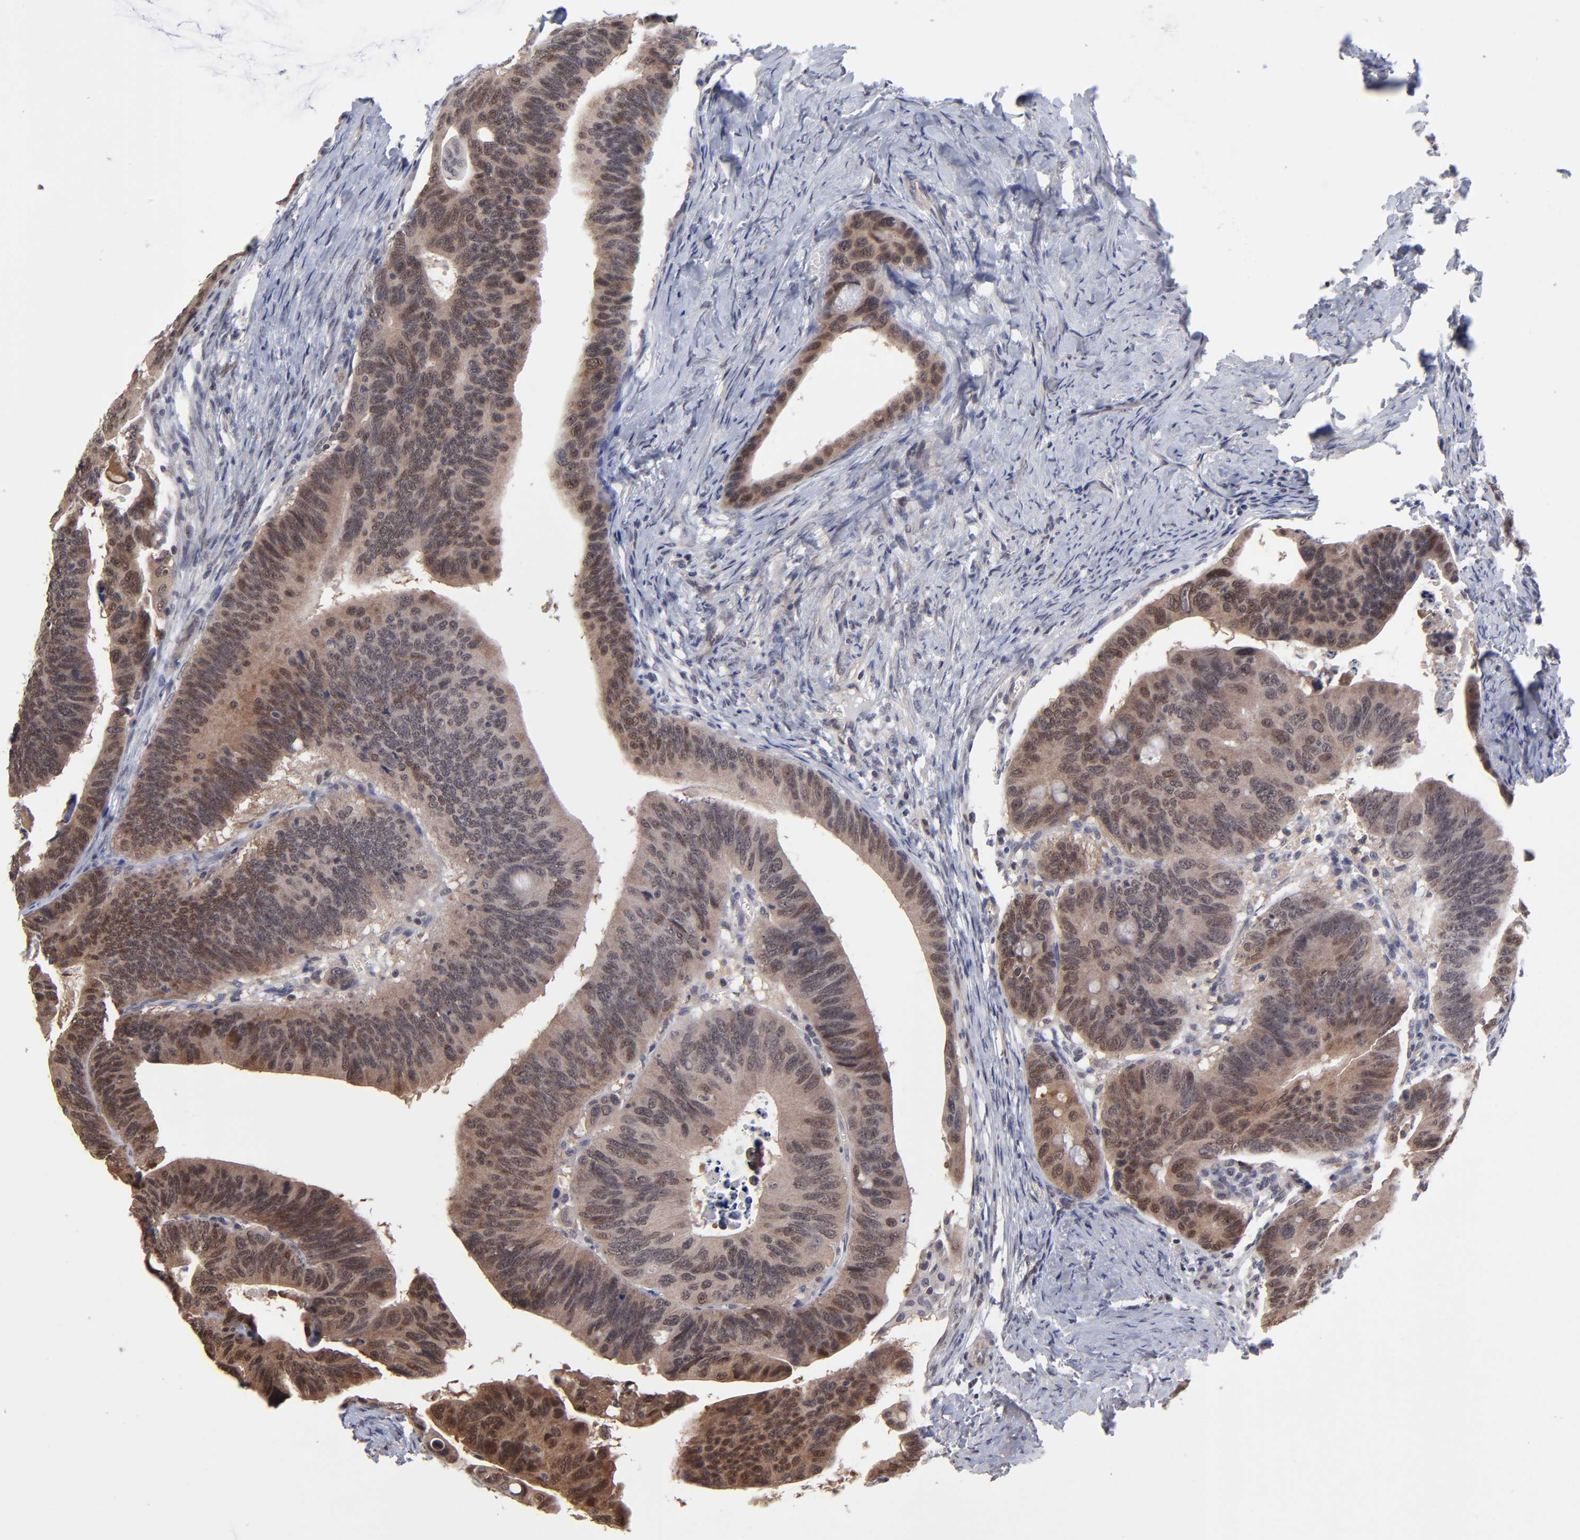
{"staining": {"intensity": "strong", "quantity": ">75%", "location": "cytoplasmic/membranous,nuclear"}, "tissue": "colorectal cancer", "cell_type": "Tumor cells", "image_type": "cancer", "snomed": [{"axis": "morphology", "description": "Adenocarcinoma, NOS"}, {"axis": "topography", "description": "Colon"}], "caption": "An immunohistochemistry (IHC) micrograph of neoplastic tissue is shown. Protein staining in brown shows strong cytoplasmic/membranous and nuclear positivity in colorectal cancer (adenocarcinoma) within tumor cells. (IHC, brightfield microscopy, high magnification).", "gene": "ZNF419", "patient": {"sex": "female", "age": 55}}